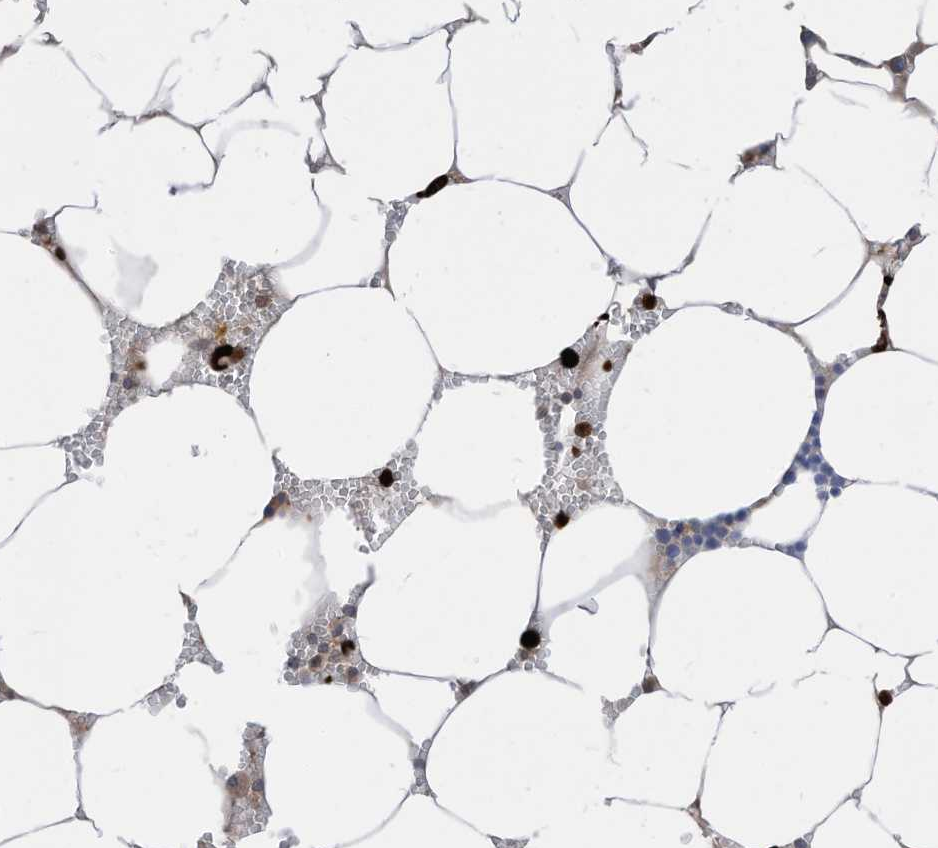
{"staining": {"intensity": "strong", "quantity": "25%-75%", "location": "cytoplasmic/membranous,nuclear"}, "tissue": "bone marrow", "cell_type": "Hematopoietic cells", "image_type": "normal", "snomed": [{"axis": "morphology", "description": "Normal tissue, NOS"}, {"axis": "topography", "description": "Bone marrow"}], "caption": "Bone marrow was stained to show a protein in brown. There is high levels of strong cytoplasmic/membranous,nuclear staining in approximately 25%-75% of hematopoietic cells.", "gene": "CNKSR1", "patient": {"sex": "male", "age": 70}}